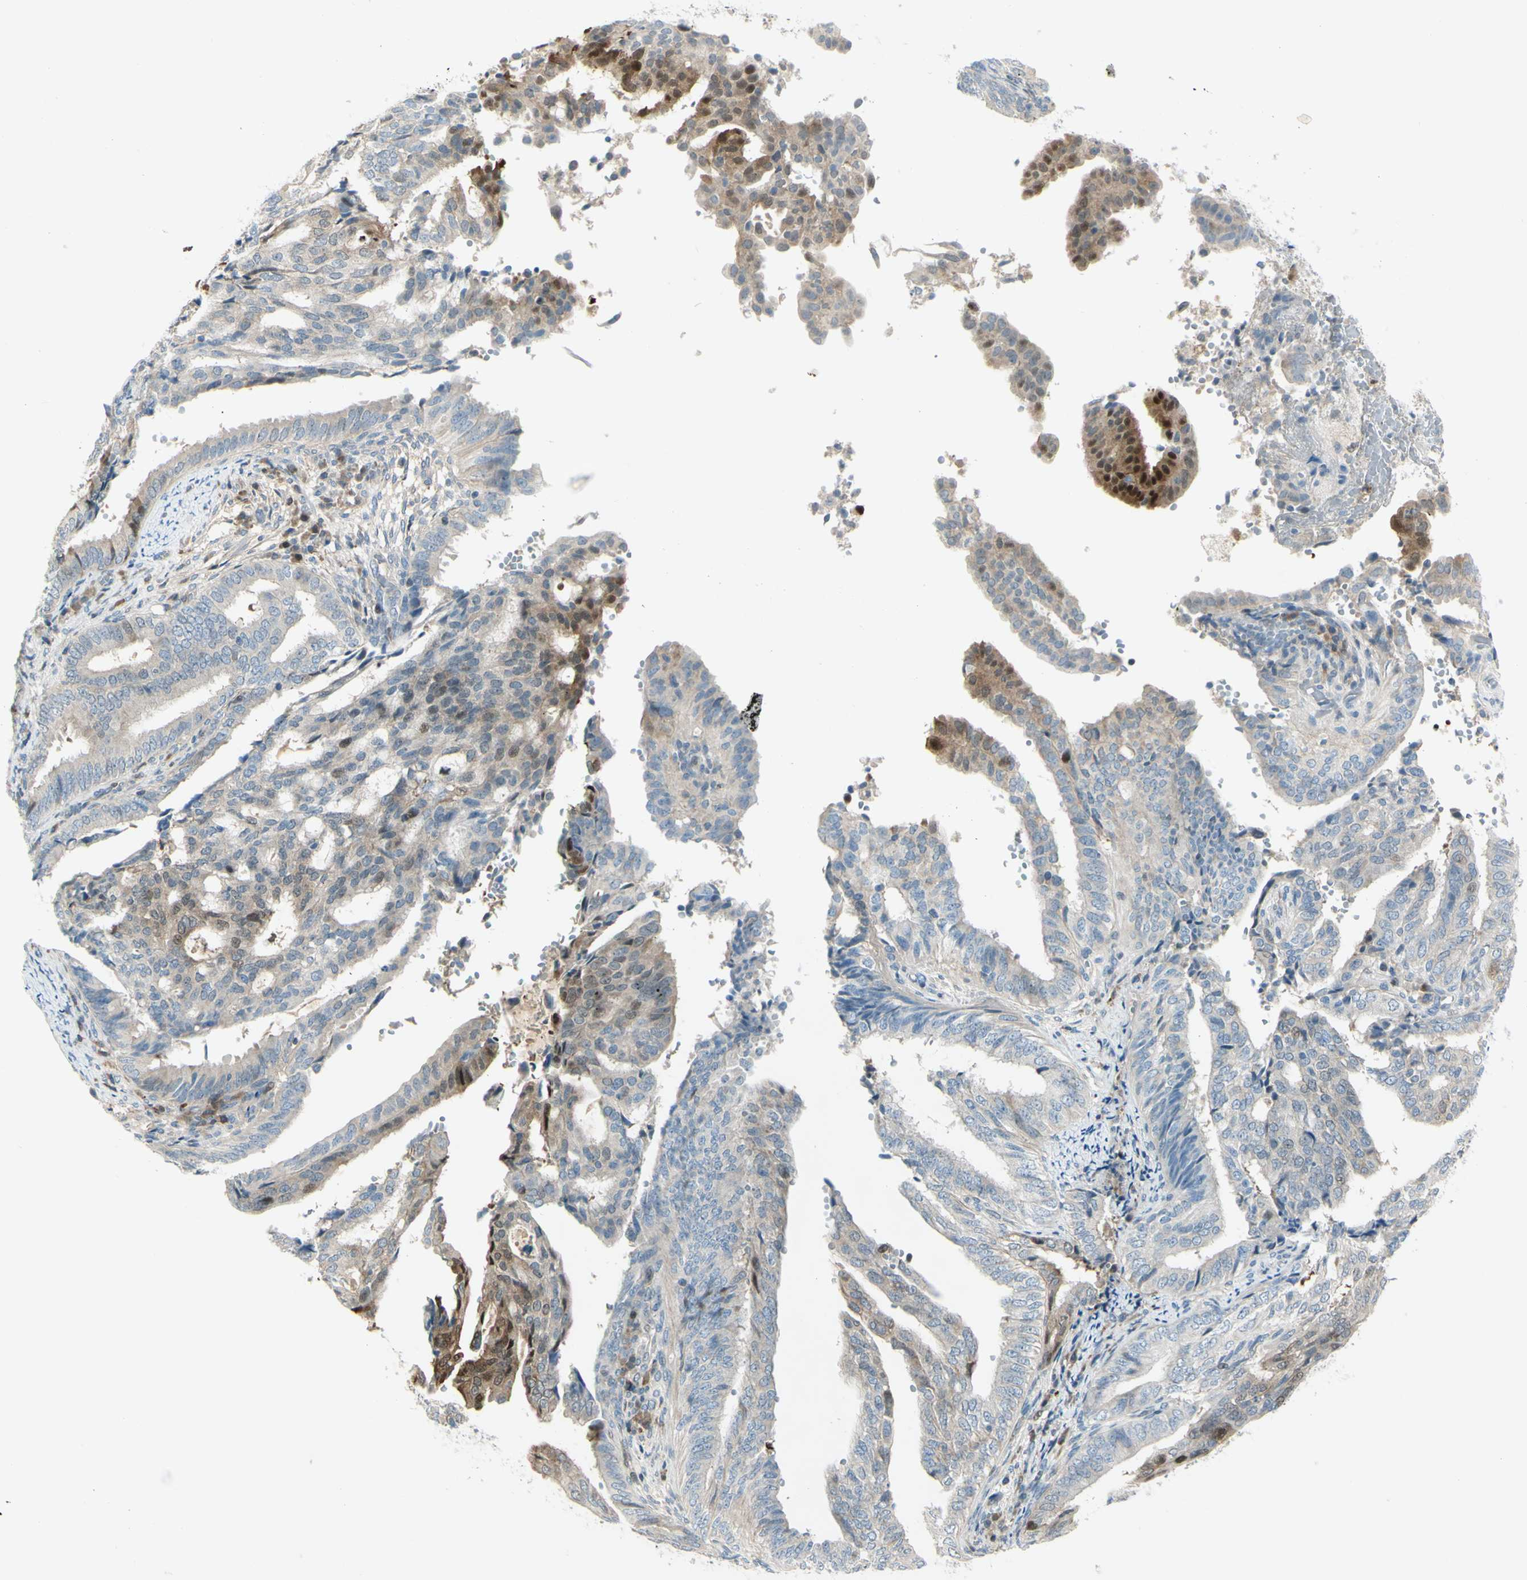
{"staining": {"intensity": "strong", "quantity": "<25%", "location": "nuclear"}, "tissue": "endometrial cancer", "cell_type": "Tumor cells", "image_type": "cancer", "snomed": [{"axis": "morphology", "description": "Adenocarcinoma, NOS"}, {"axis": "topography", "description": "Endometrium"}], "caption": "Tumor cells show medium levels of strong nuclear expression in approximately <25% of cells in endometrial cancer.", "gene": "C1orf159", "patient": {"sex": "female", "age": 58}}